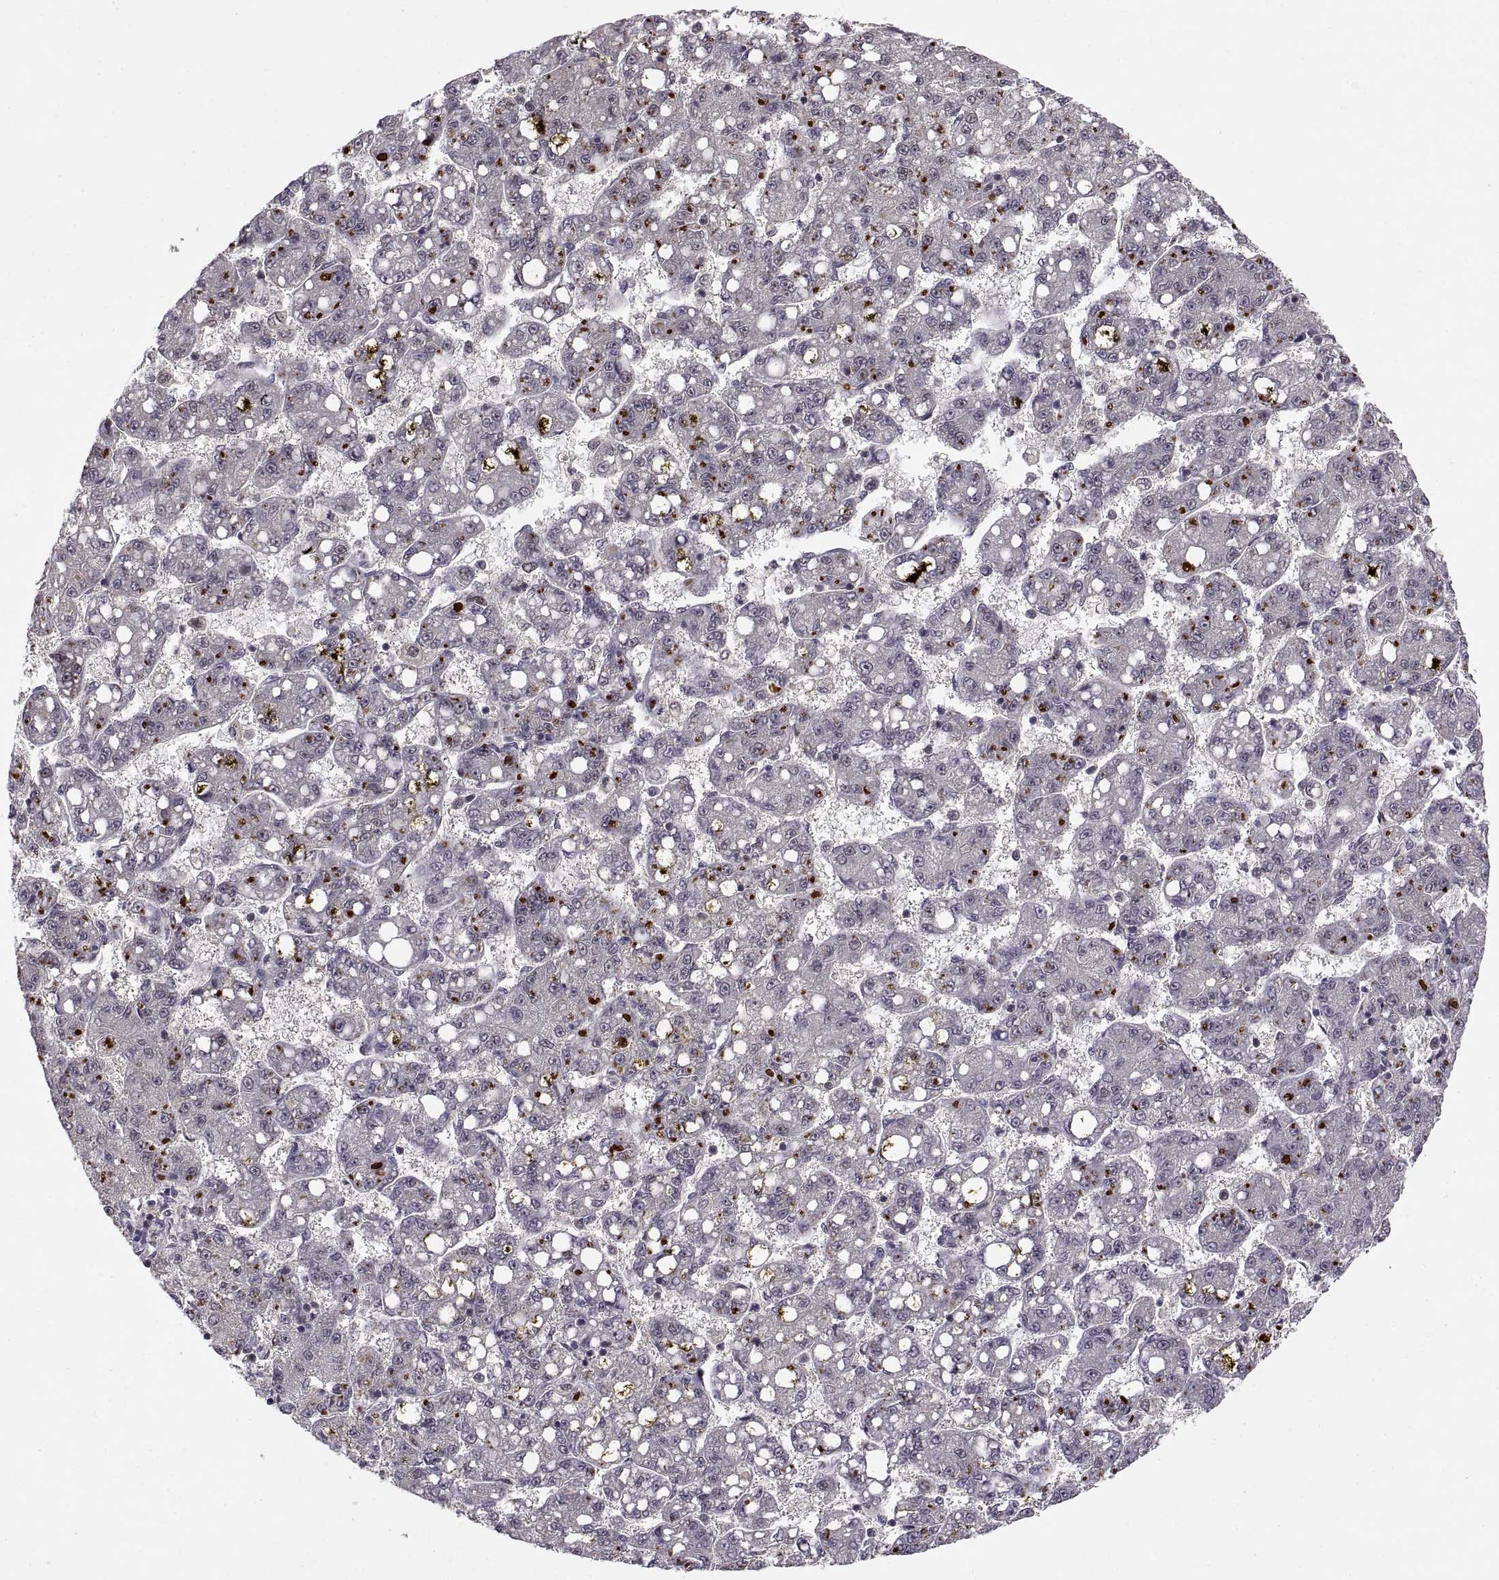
{"staining": {"intensity": "negative", "quantity": "none", "location": "none"}, "tissue": "liver cancer", "cell_type": "Tumor cells", "image_type": "cancer", "snomed": [{"axis": "morphology", "description": "Carcinoma, Hepatocellular, NOS"}, {"axis": "topography", "description": "Liver"}], "caption": "Tumor cells are negative for brown protein staining in liver cancer.", "gene": "CHFR", "patient": {"sex": "female", "age": 65}}